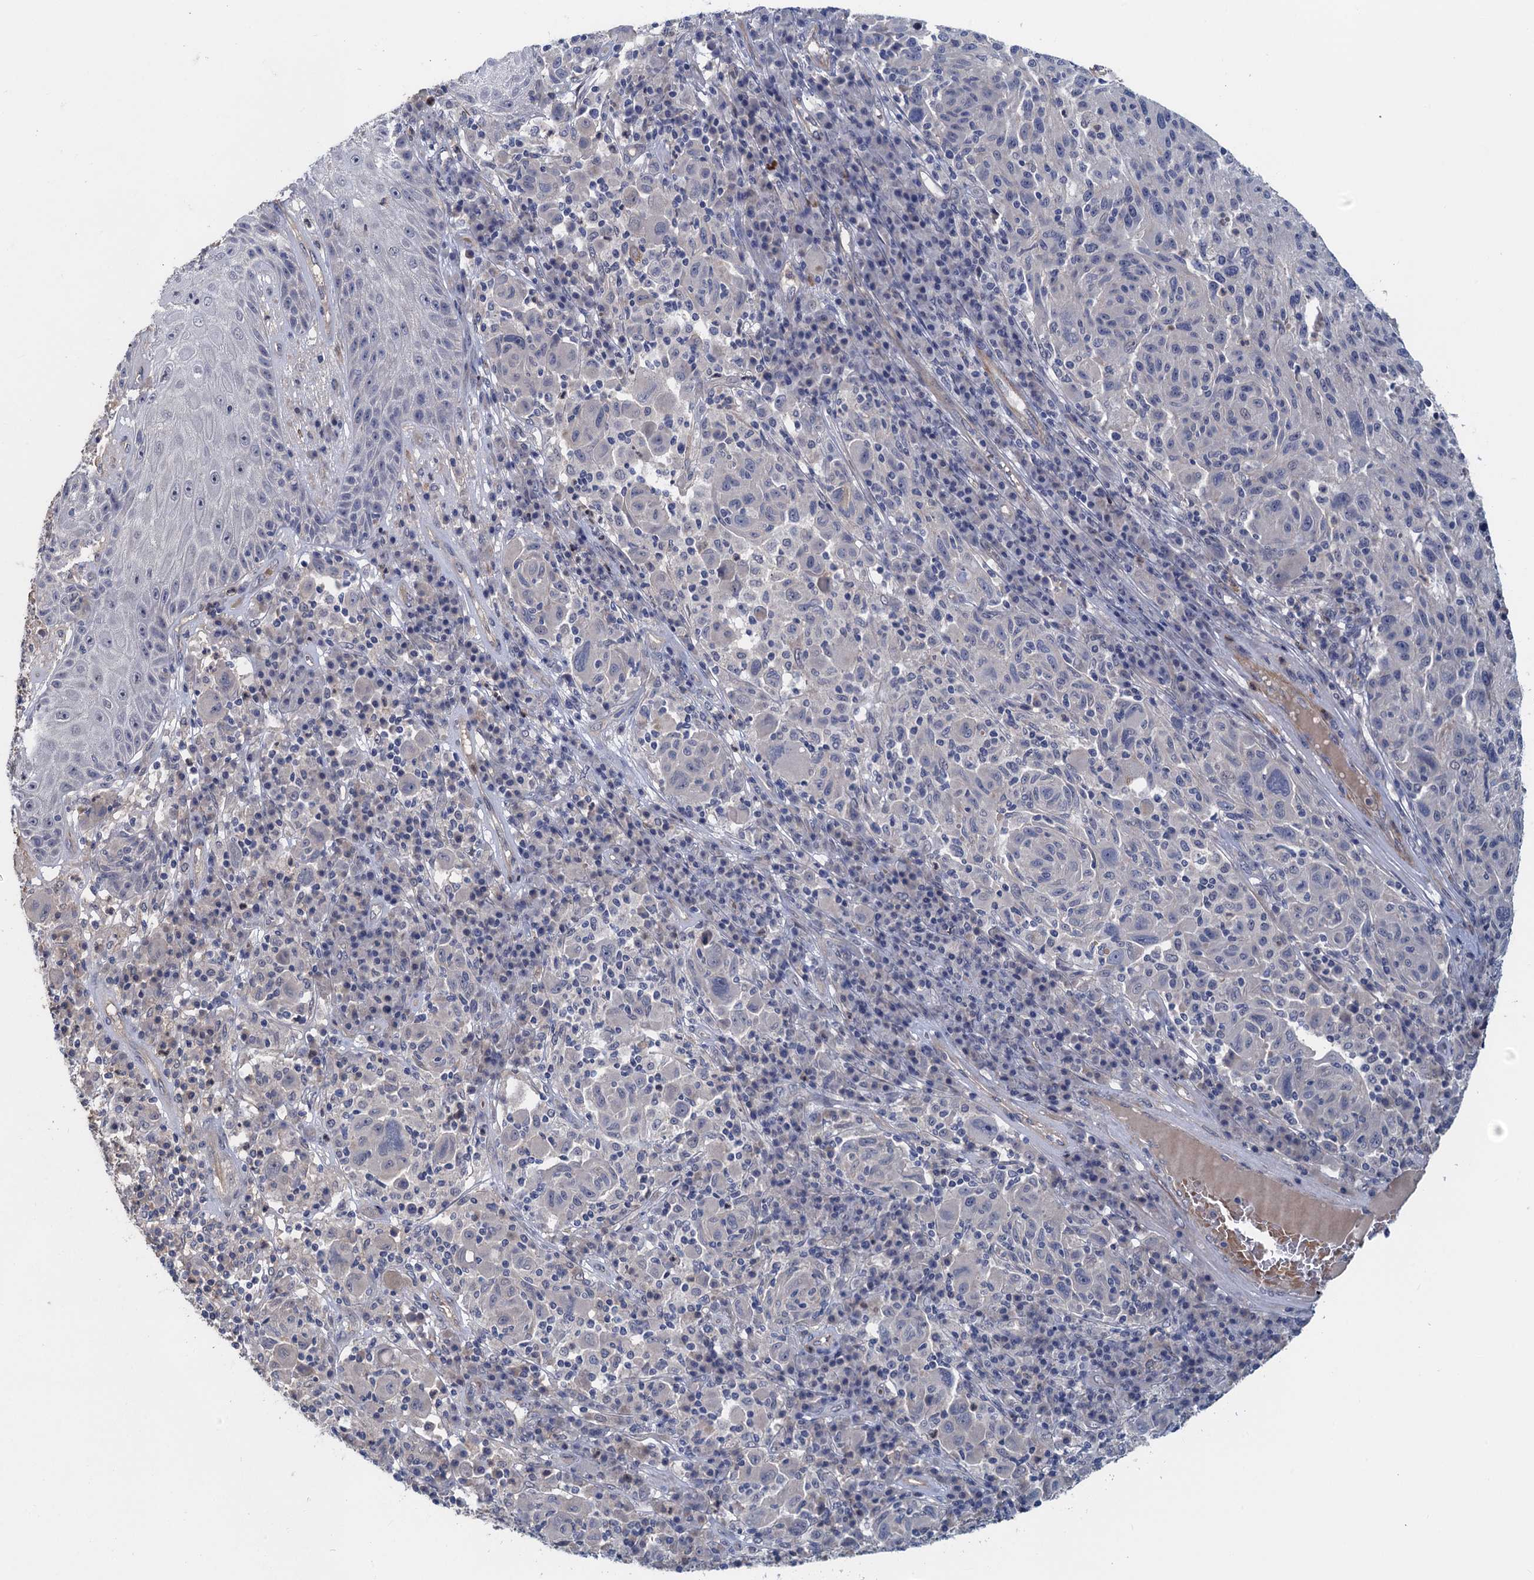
{"staining": {"intensity": "negative", "quantity": "none", "location": "none"}, "tissue": "melanoma", "cell_type": "Tumor cells", "image_type": "cancer", "snomed": [{"axis": "morphology", "description": "Malignant melanoma, NOS"}, {"axis": "topography", "description": "Skin"}], "caption": "DAB (3,3'-diaminobenzidine) immunohistochemical staining of malignant melanoma displays no significant positivity in tumor cells.", "gene": "MYO16", "patient": {"sex": "male", "age": 53}}